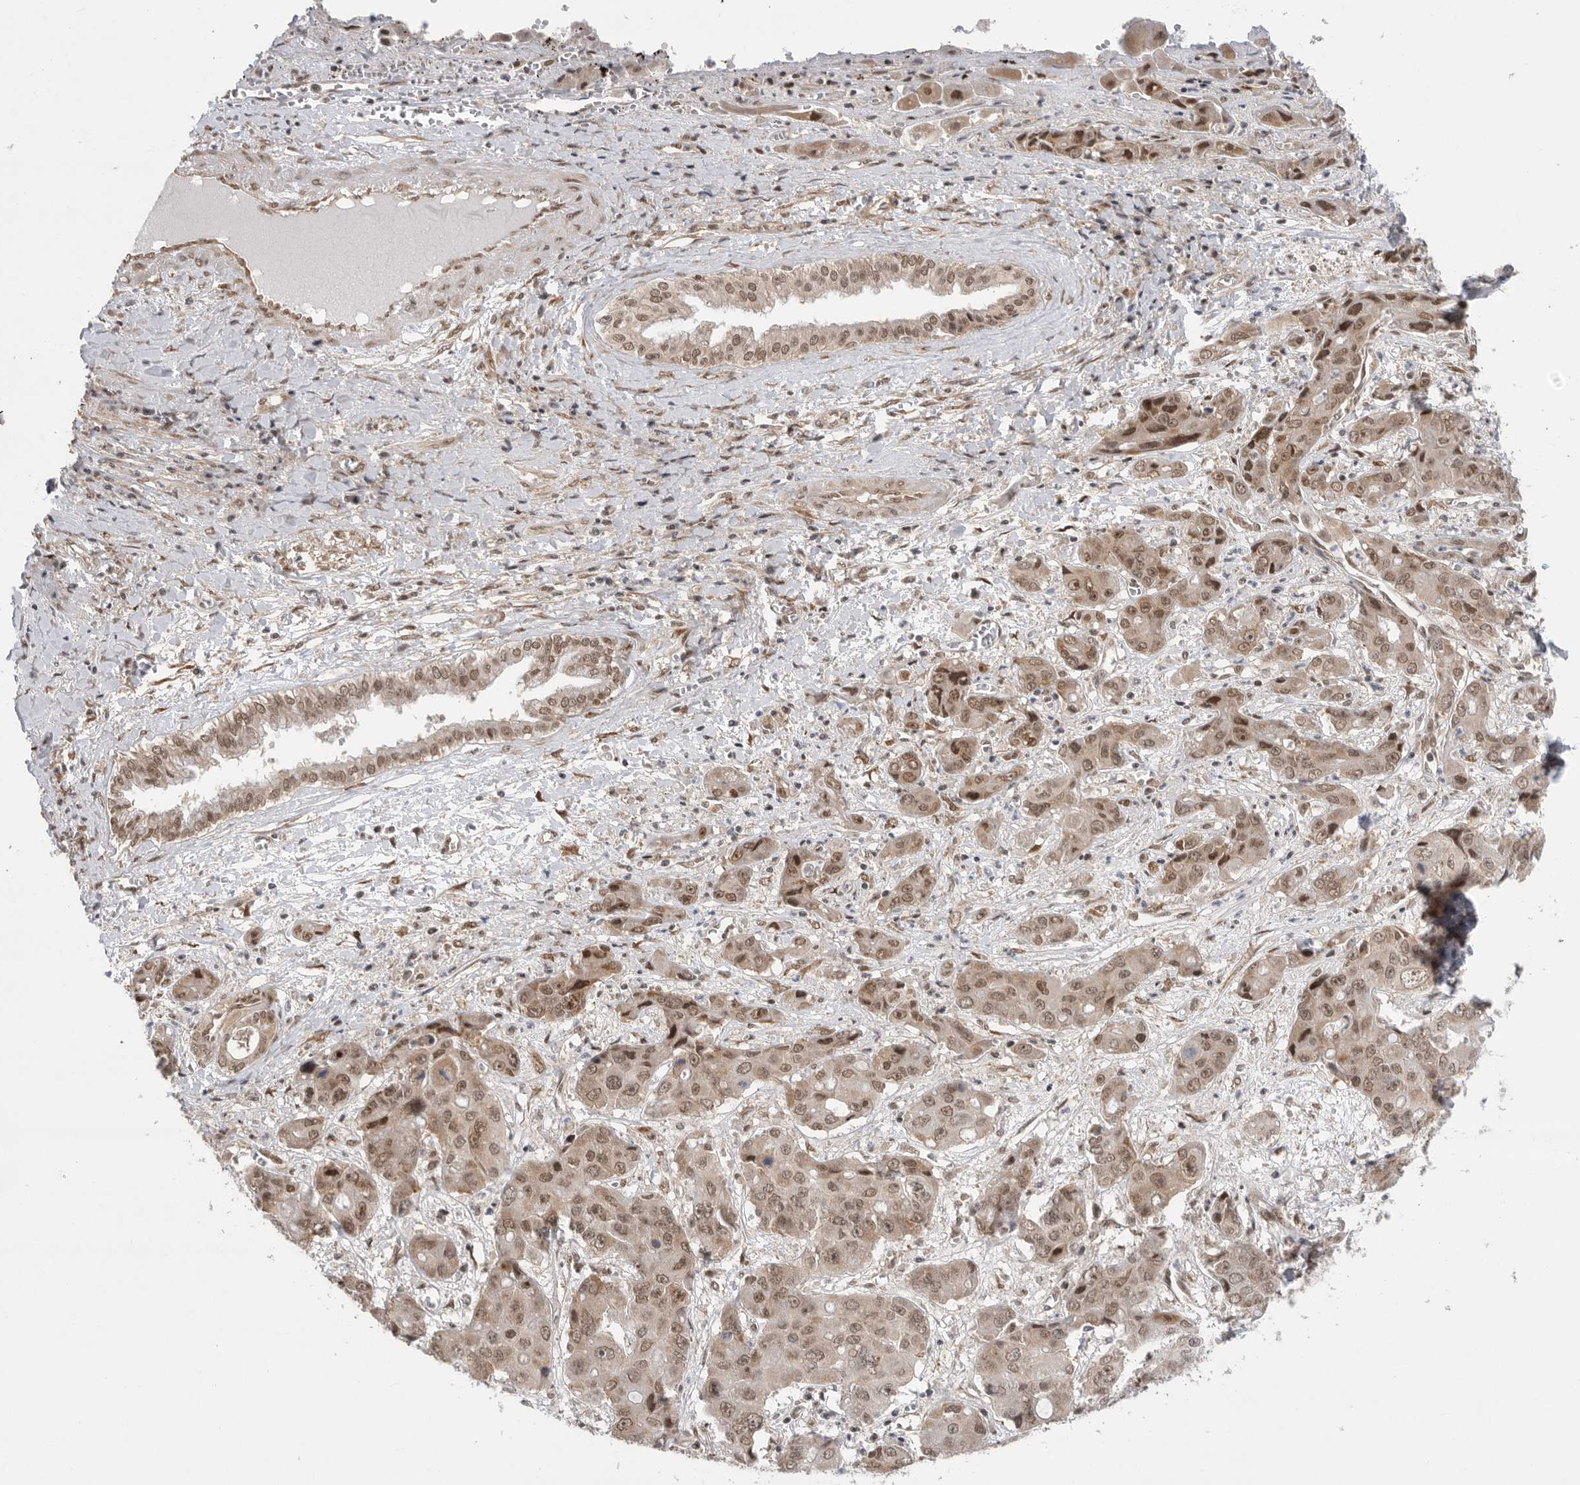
{"staining": {"intensity": "moderate", "quantity": ">75%", "location": "cytoplasmic/membranous,nuclear"}, "tissue": "liver cancer", "cell_type": "Tumor cells", "image_type": "cancer", "snomed": [{"axis": "morphology", "description": "Cholangiocarcinoma"}, {"axis": "topography", "description": "Liver"}], "caption": "Tumor cells show medium levels of moderate cytoplasmic/membranous and nuclear staining in approximately >75% of cells in human liver cancer (cholangiocarcinoma). The staining was performed using DAB, with brown indicating positive protein expression. Nuclei are stained blue with hematoxylin.", "gene": "VPS50", "patient": {"sex": "male", "age": 67}}